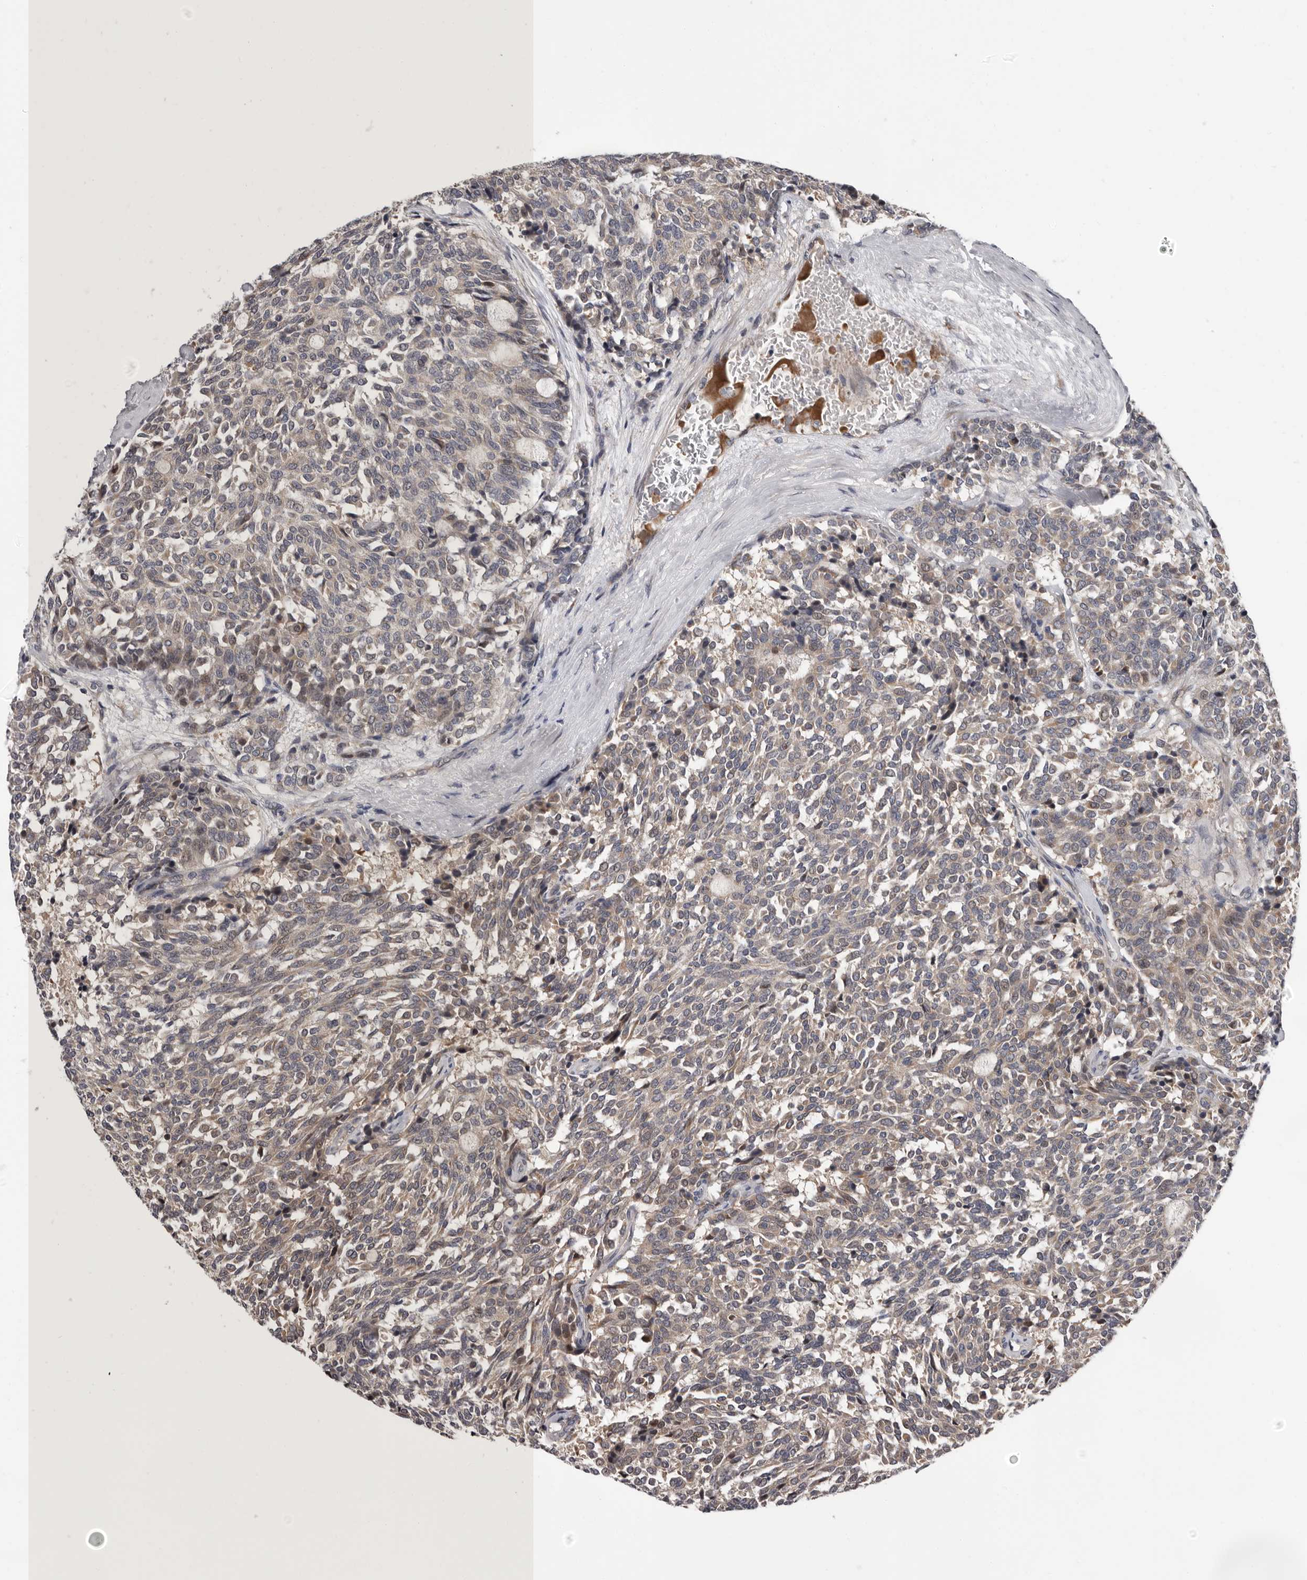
{"staining": {"intensity": "weak", "quantity": "25%-75%", "location": "cytoplasmic/membranous"}, "tissue": "carcinoid", "cell_type": "Tumor cells", "image_type": "cancer", "snomed": [{"axis": "morphology", "description": "Carcinoid, malignant, NOS"}, {"axis": "topography", "description": "Pancreas"}], "caption": "Brown immunohistochemical staining in carcinoid displays weak cytoplasmic/membranous expression in about 25%-75% of tumor cells.", "gene": "MED8", "patient": {"sex": "female", "age": 54}}